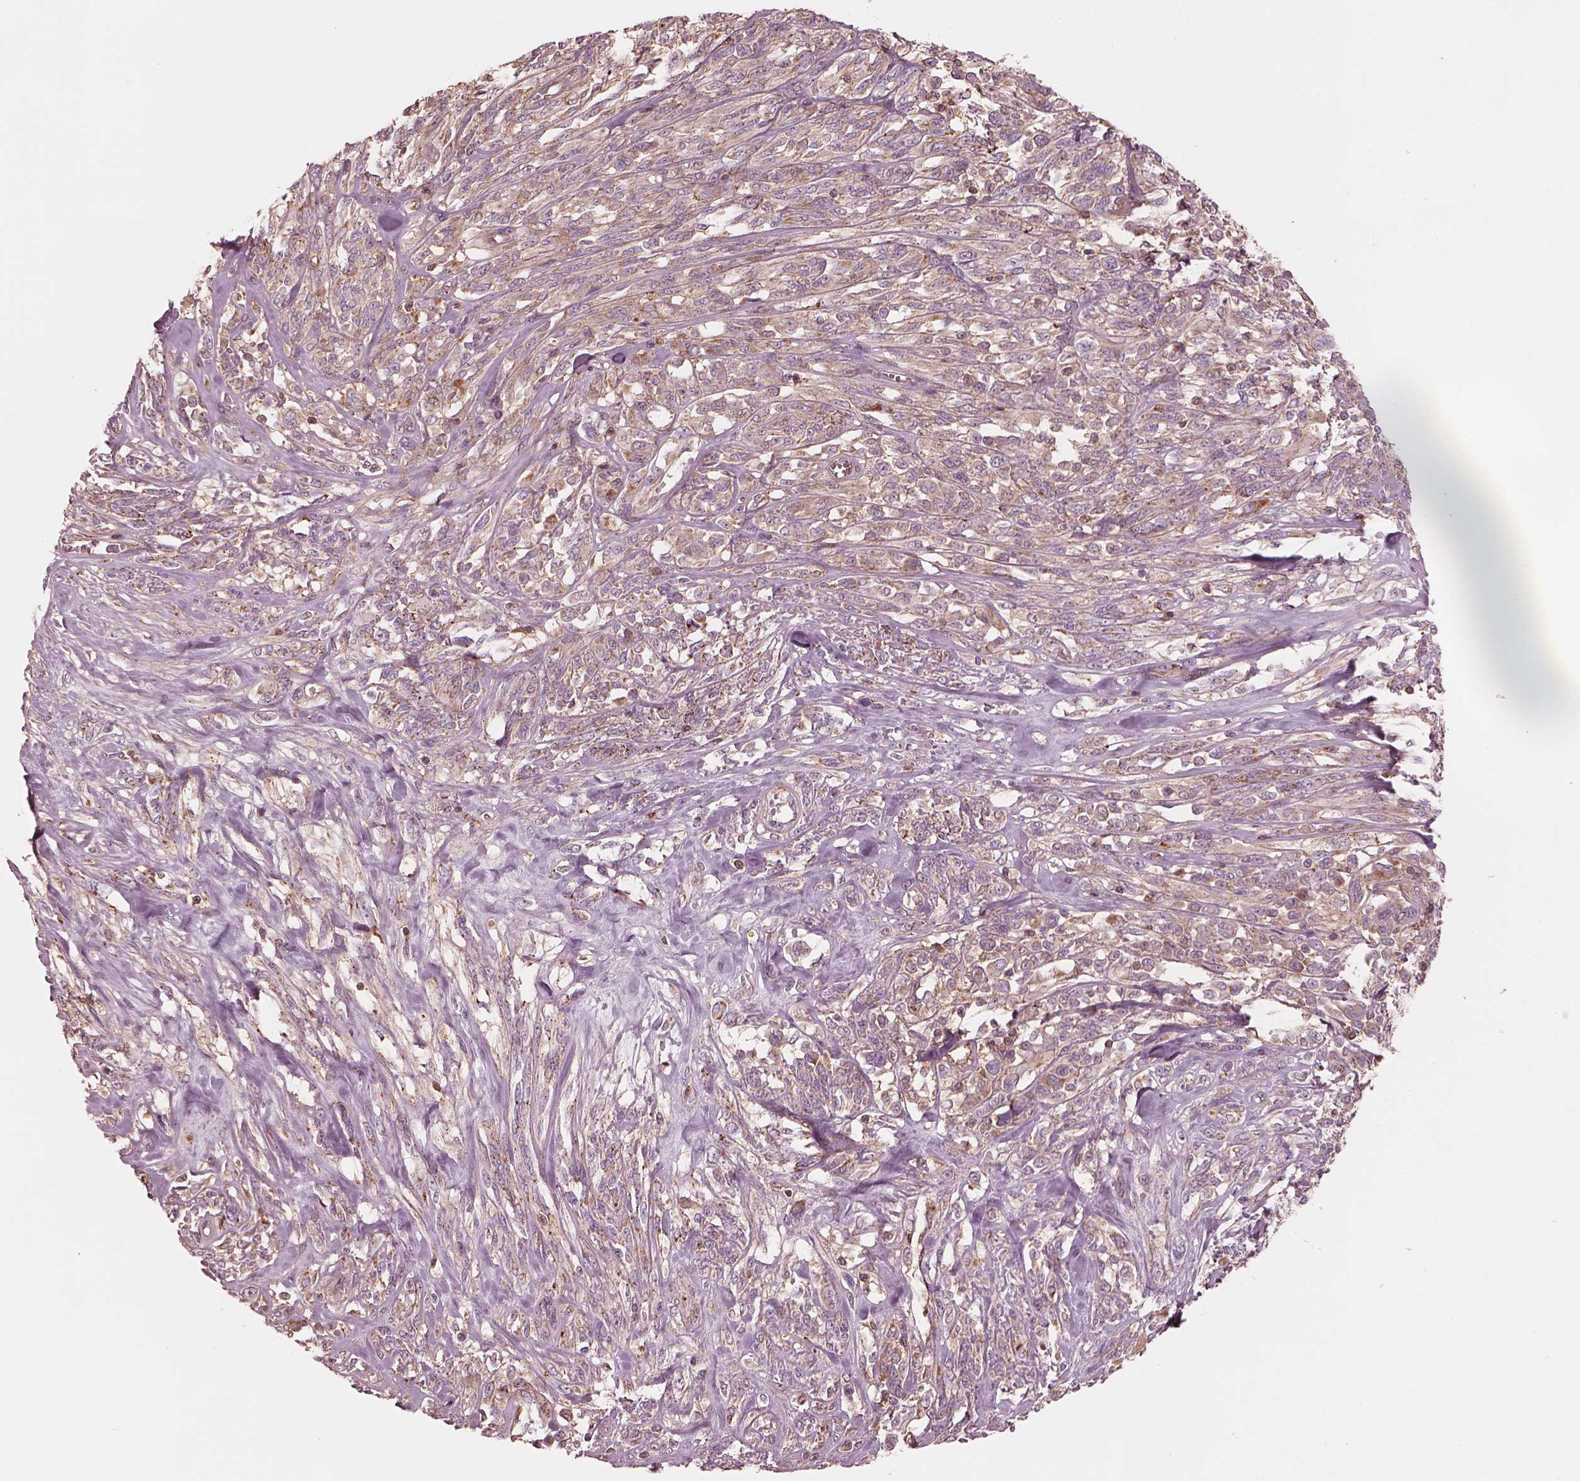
{"staining": {"intensity": "moderate", "quantity": "25%-75%", "location": "cytoplasmic/membranous"}, "tissue": "melanoma", "cell_type": "Tumor cells", "image_type": "cancer", "snomed": [{"axis": "morphology", "description": "Malignant melanoma, NOS"}, {"axis": "topography", "description": "Skin"}], "caption": "Malignant melanoma tissue displays moderate cytoplasmic/membranous expression in about 25%-75% of tumor cells", "gene": "STK33", "patient": {"sex": "female", "age": 91}}